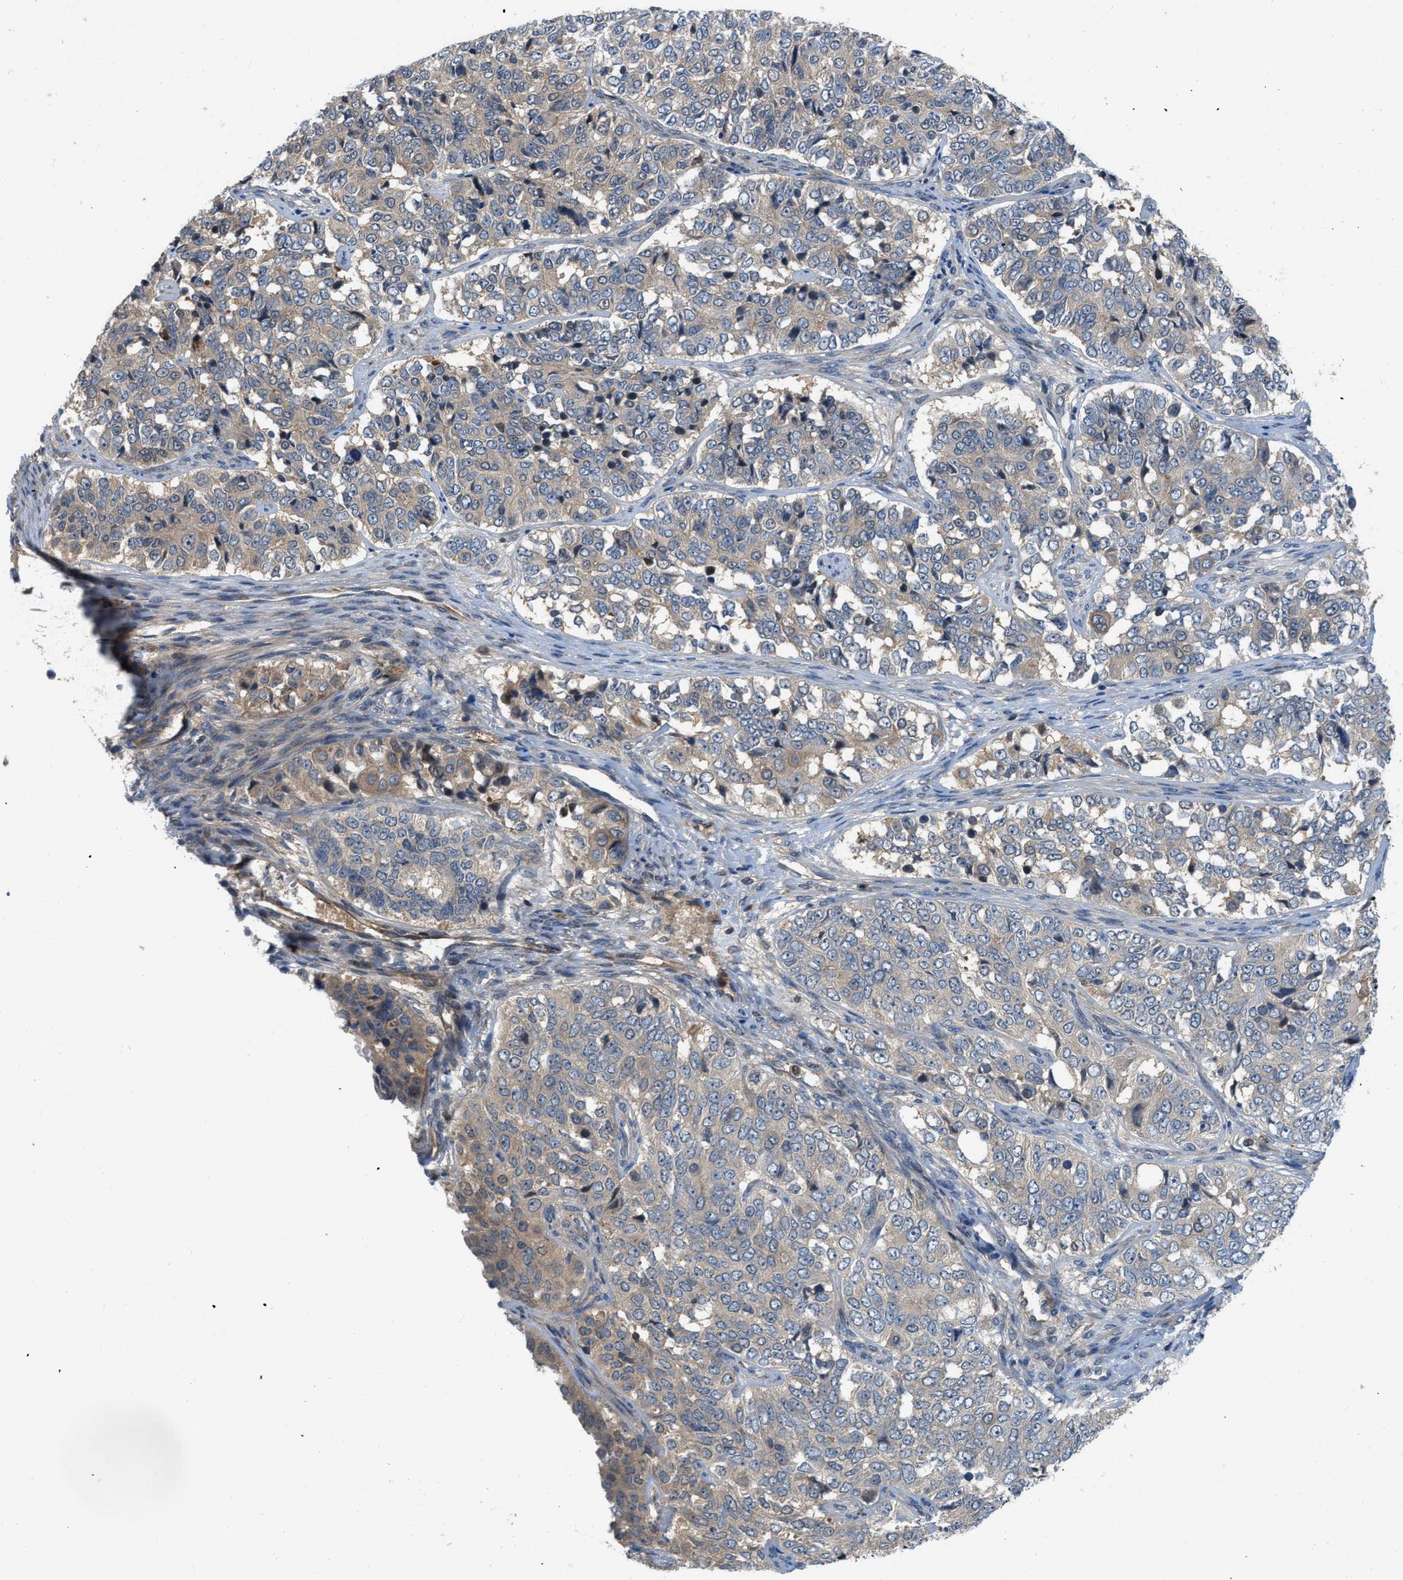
{"staining": {"intensity": "weak", "quantity": "<25%", "location": "cytoplasmic/membranous"}, "tissue": "ovarian cancer", "cell_type": "Tumor cells", "image_type": "cancer", "snomed": [{"axis": "morphology", "description": "Carcinoma, endometroid"}, {"axis": "topography", "description": "Ovary"}], "caption": "Immunohistochemistry (IHC) of human ovarian endometroid carcinoma reveals no positivity in tumor cells.", "gene": "GPR31", "patient": {"sex": "female", "age": 51}}